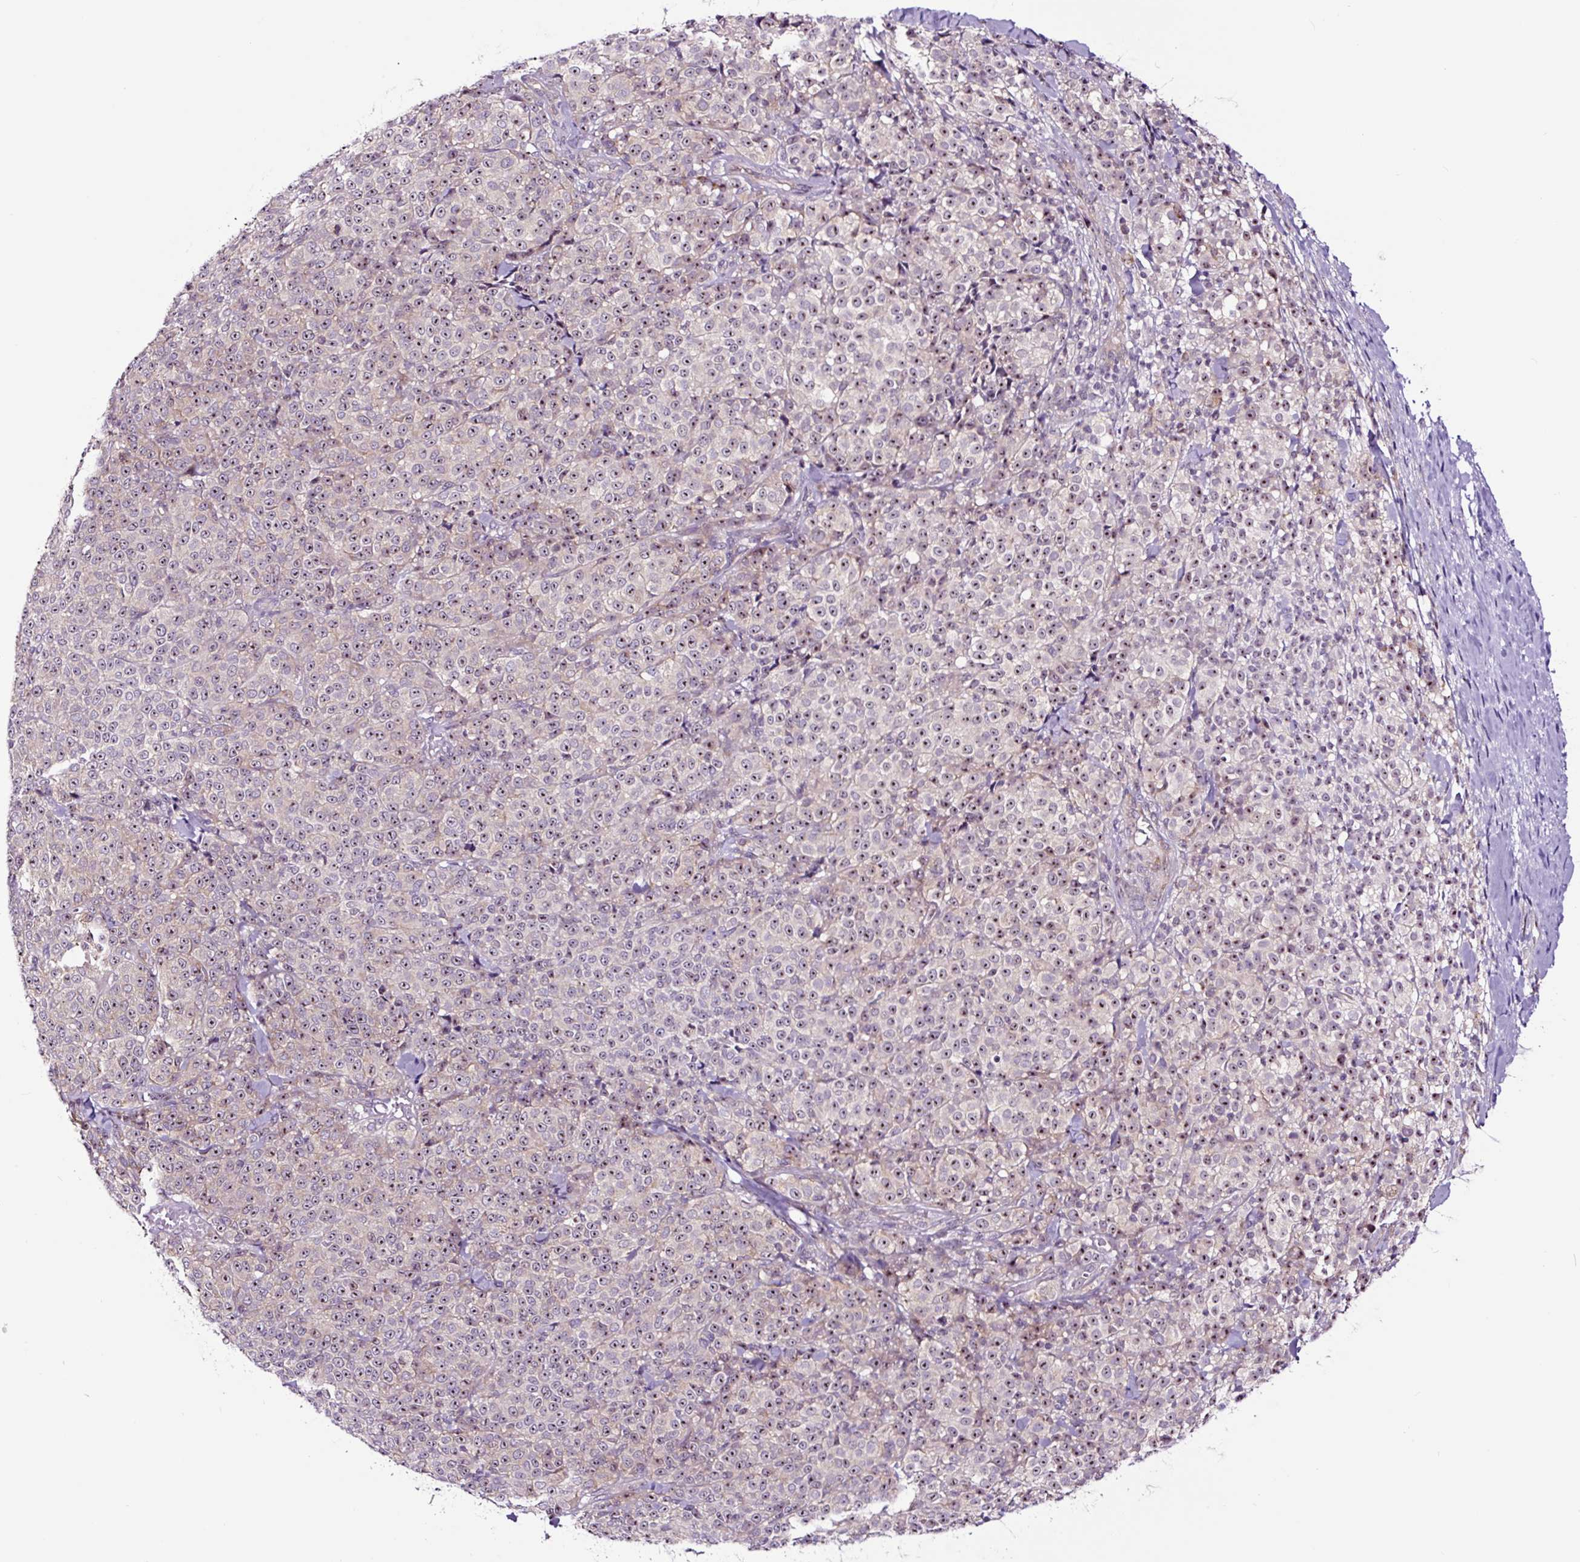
{"staining": {"intensity": "weak", "quantity": ">75%", "location": "nuclear"}, "tissue": "melanoma", "cell_type": "Tumor cells", "image_type": "cancer", "snomed": [{"axis": "morphology", "description": "Normal tissue, NOS"}, {"axis": "morphology", "description": "Malignant melanoma, NOS"}, {"axis": "topography", "description": "Skin"}], "caption": "Immunohistochemistry (IHC) of human malignant melanoma displays low levels of weak nuclear expression in approximately >75% of tumor cells.", "gene": "NOM1", "patient": {"sex": "female", "age": 34}}